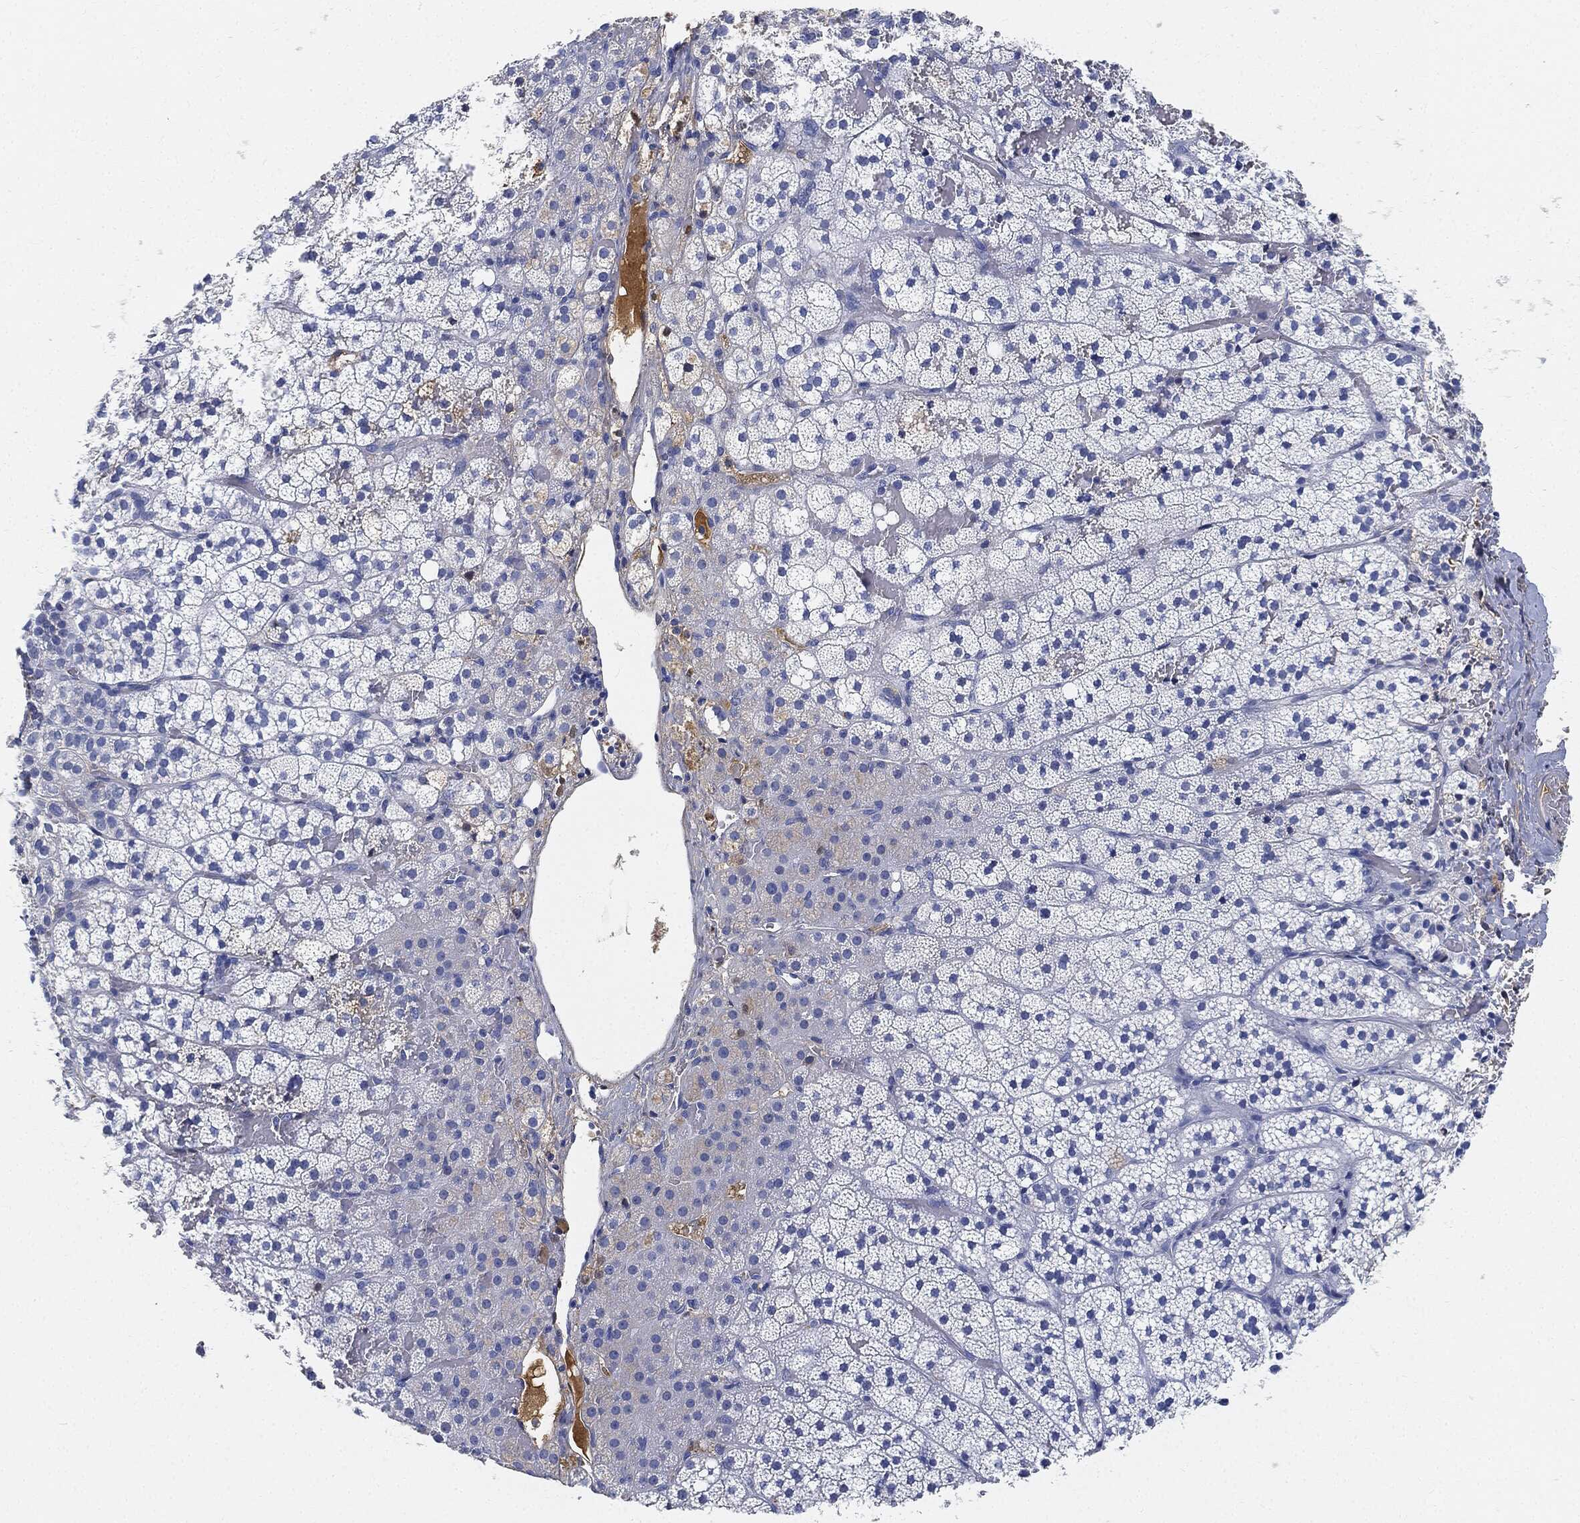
{"staining": {"intensity": "negative", "quantity": "none", "location": "none"}, "tissue": "adrenal gland", "cell_type": "Glandular cells", "image_type": "normal", "snomed": [{"axis": "morphology", "description": "Normal tissue, NOS"}, {"axis": "topography", "description": "Adrenal gland"}], "caption": "High magnification brightfield microscopy of benign adrenal gland stained with DAB (3,3'-diaminobenzidine) (brown) and counterstained with hematoxylin (blue): glandular cells show no significant expression. (DAB (3,3'-diaminobenzidine) IHC, high magnification).", "gene": "IGLV6", "patient": {"sex": "male", "age": 53}}